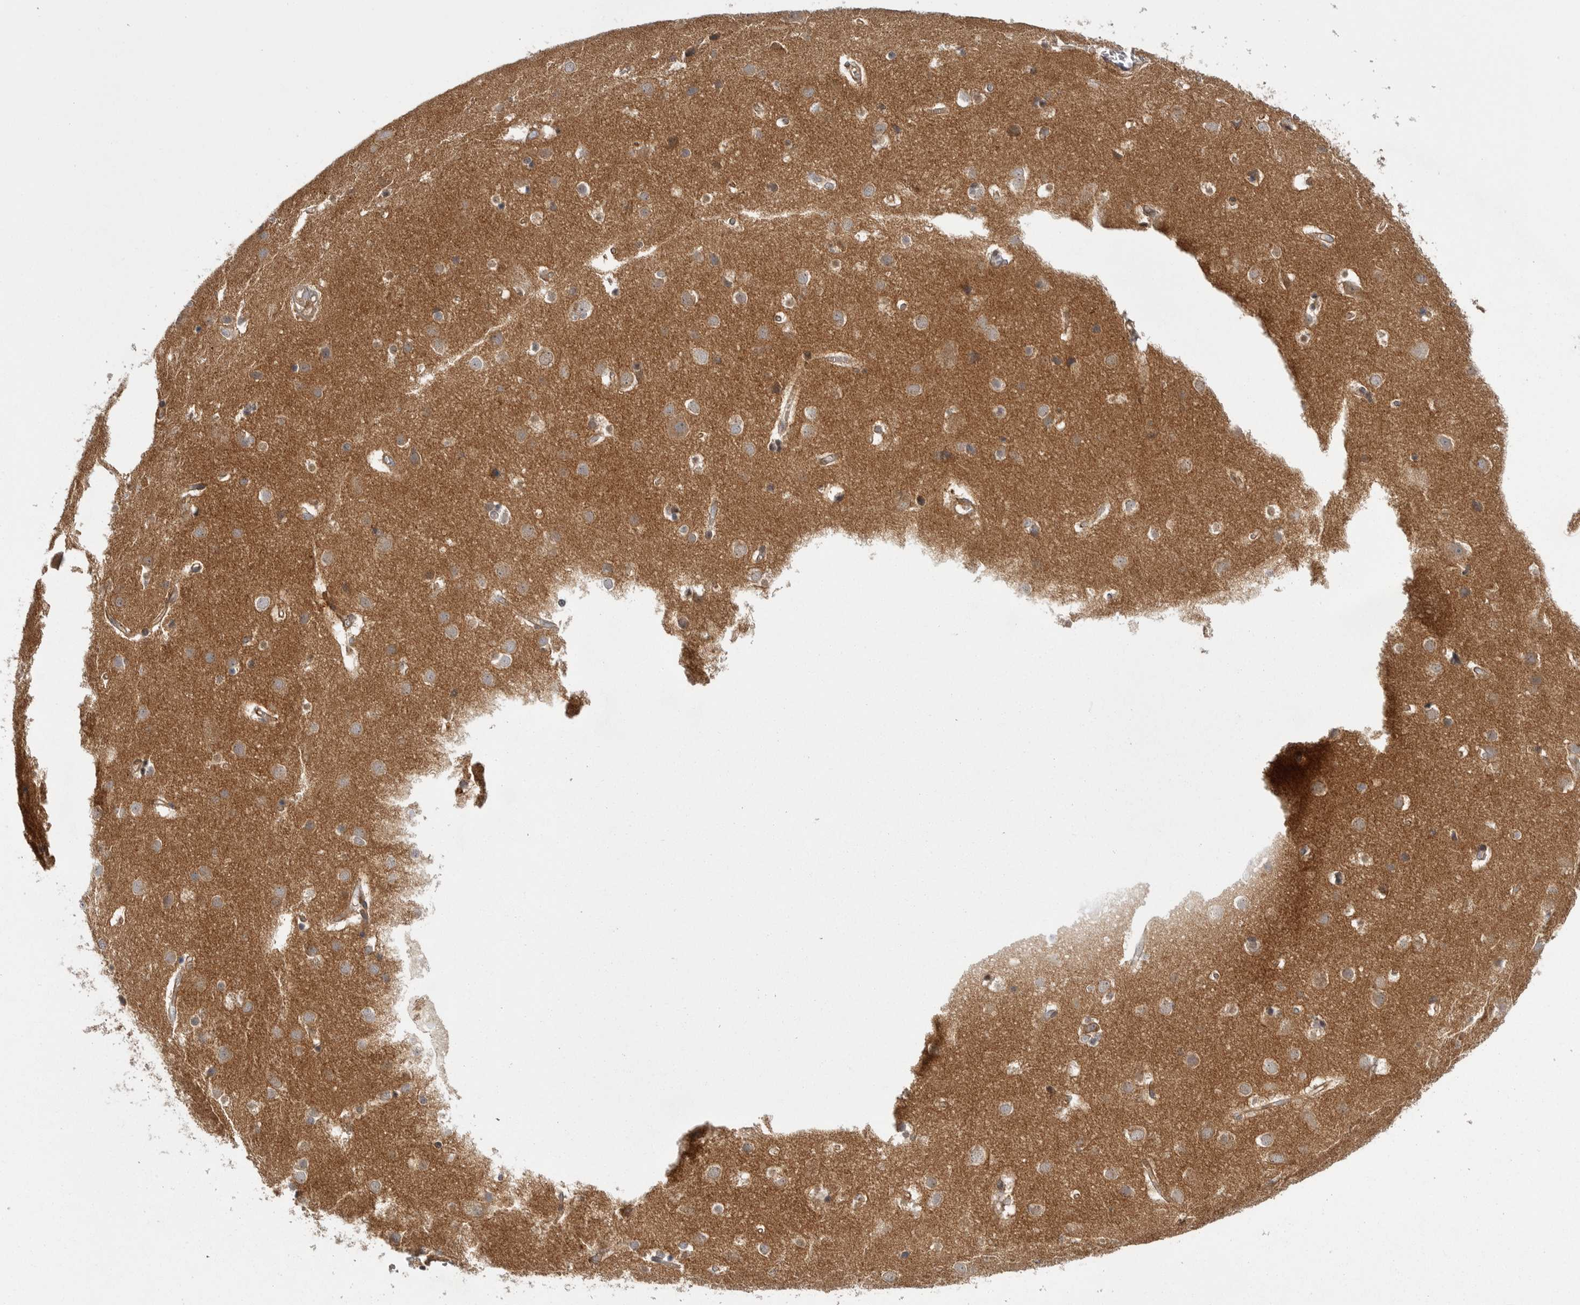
{"staining": {"intensity": "moderate", "quantity": ">75%", "location": "cytoplasmic/membranous"}, "tissue": "cerebral cortex", "cell_type": "Endothelial cells", "image_type": "normal", "snomed": [{"axis": "morphology", "description": "Normal tissue, NOS"}, {"axis": "topography", "description": "Cerebral cortex"}], "caption": "A medium amount of moderate cytoplasmic/membranous positivity is present in approximately >75% of endothelial cells in benign cerebral cortex.", "gene": "OSBPL9", "patient": {"sex": "male", "age": 54}}